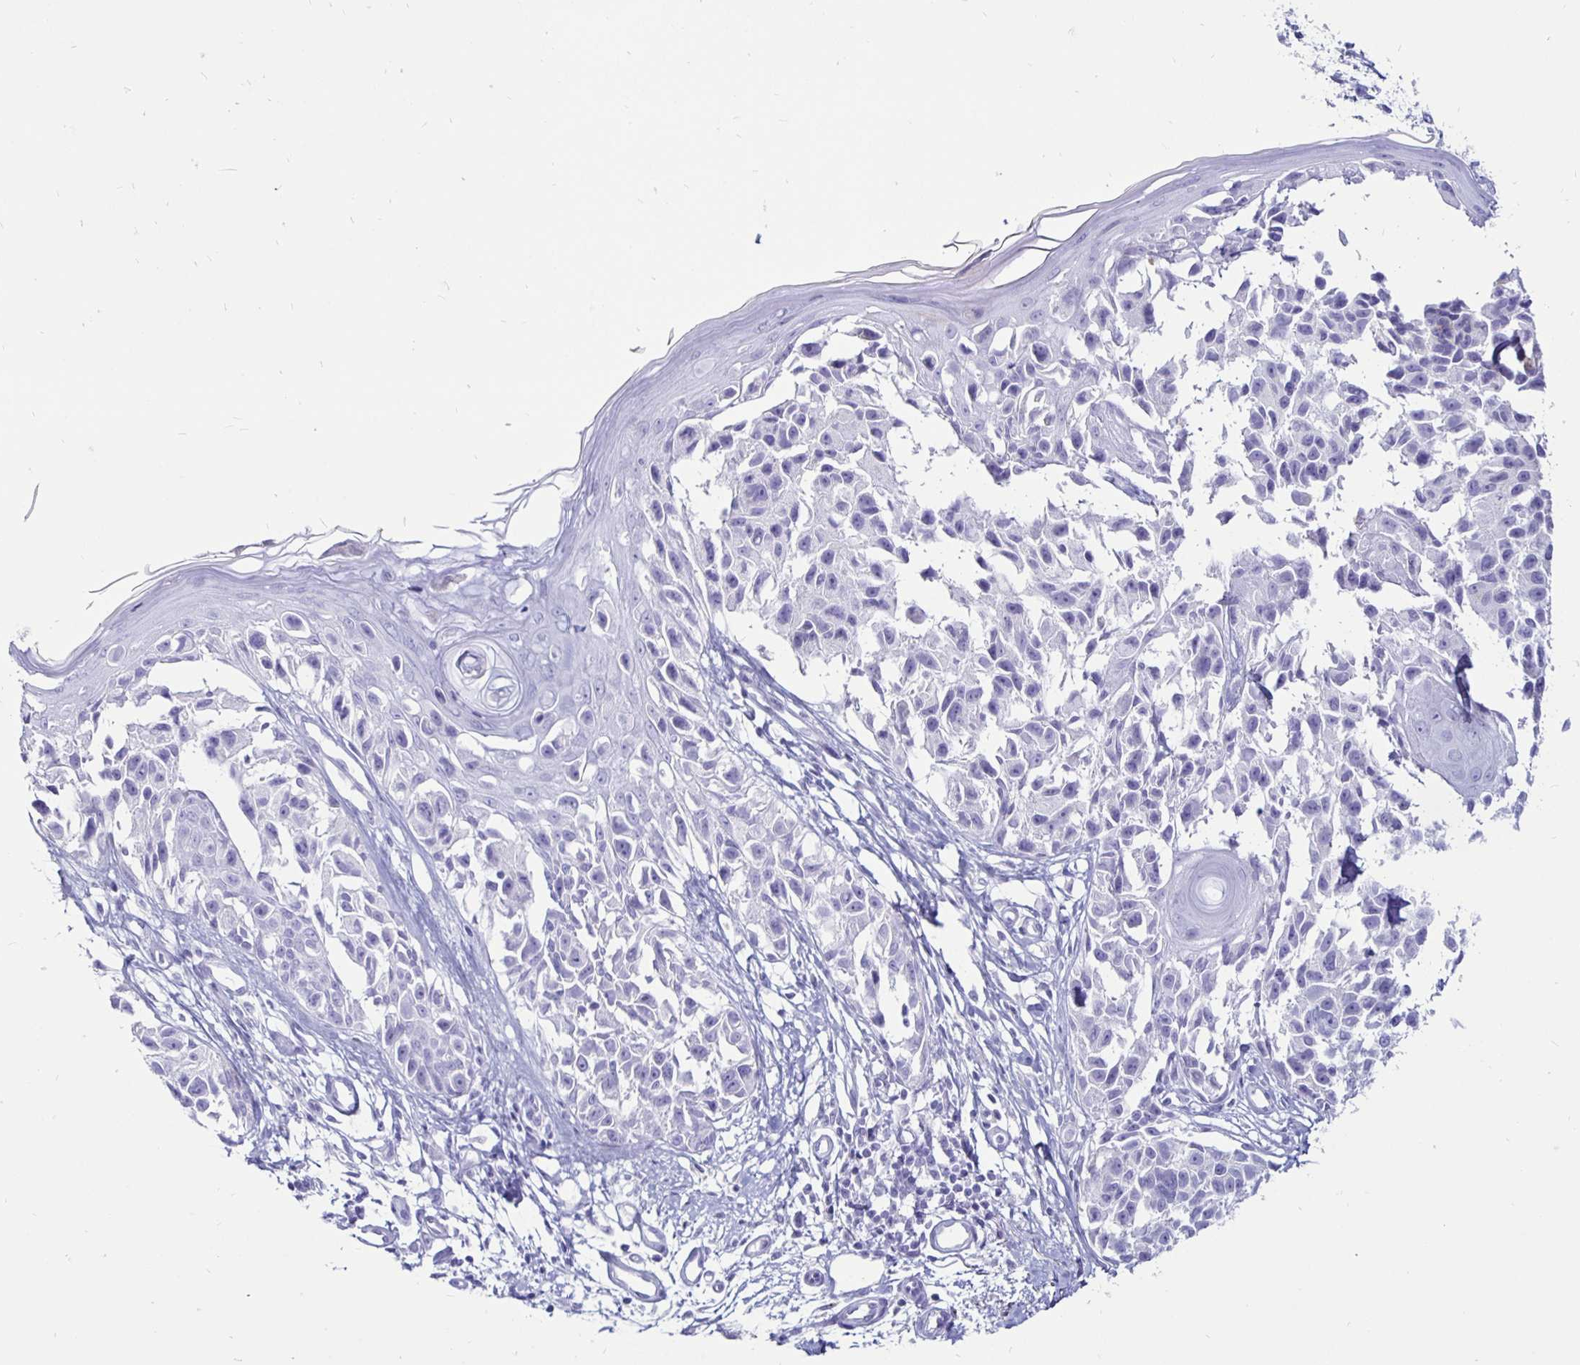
{"staining": {"intensity": "negative", "quantity": "none", "location": "none"}, "tissue": "melanoma", "cell_type": "Tumor cells", "image_type": "cancer", "snomed": [{"axis": "morphology", "description": "Malignant melanoma, NOS"}, {"axis": "topography", "description": "Skin"}], "caption": "The immunohistochemistry (IHC) histopathology image has no significant positivity in tumor cells of melanoma tissue.", "gene": "TIMP1", "patient": {"sex": "male", "age": 73}}